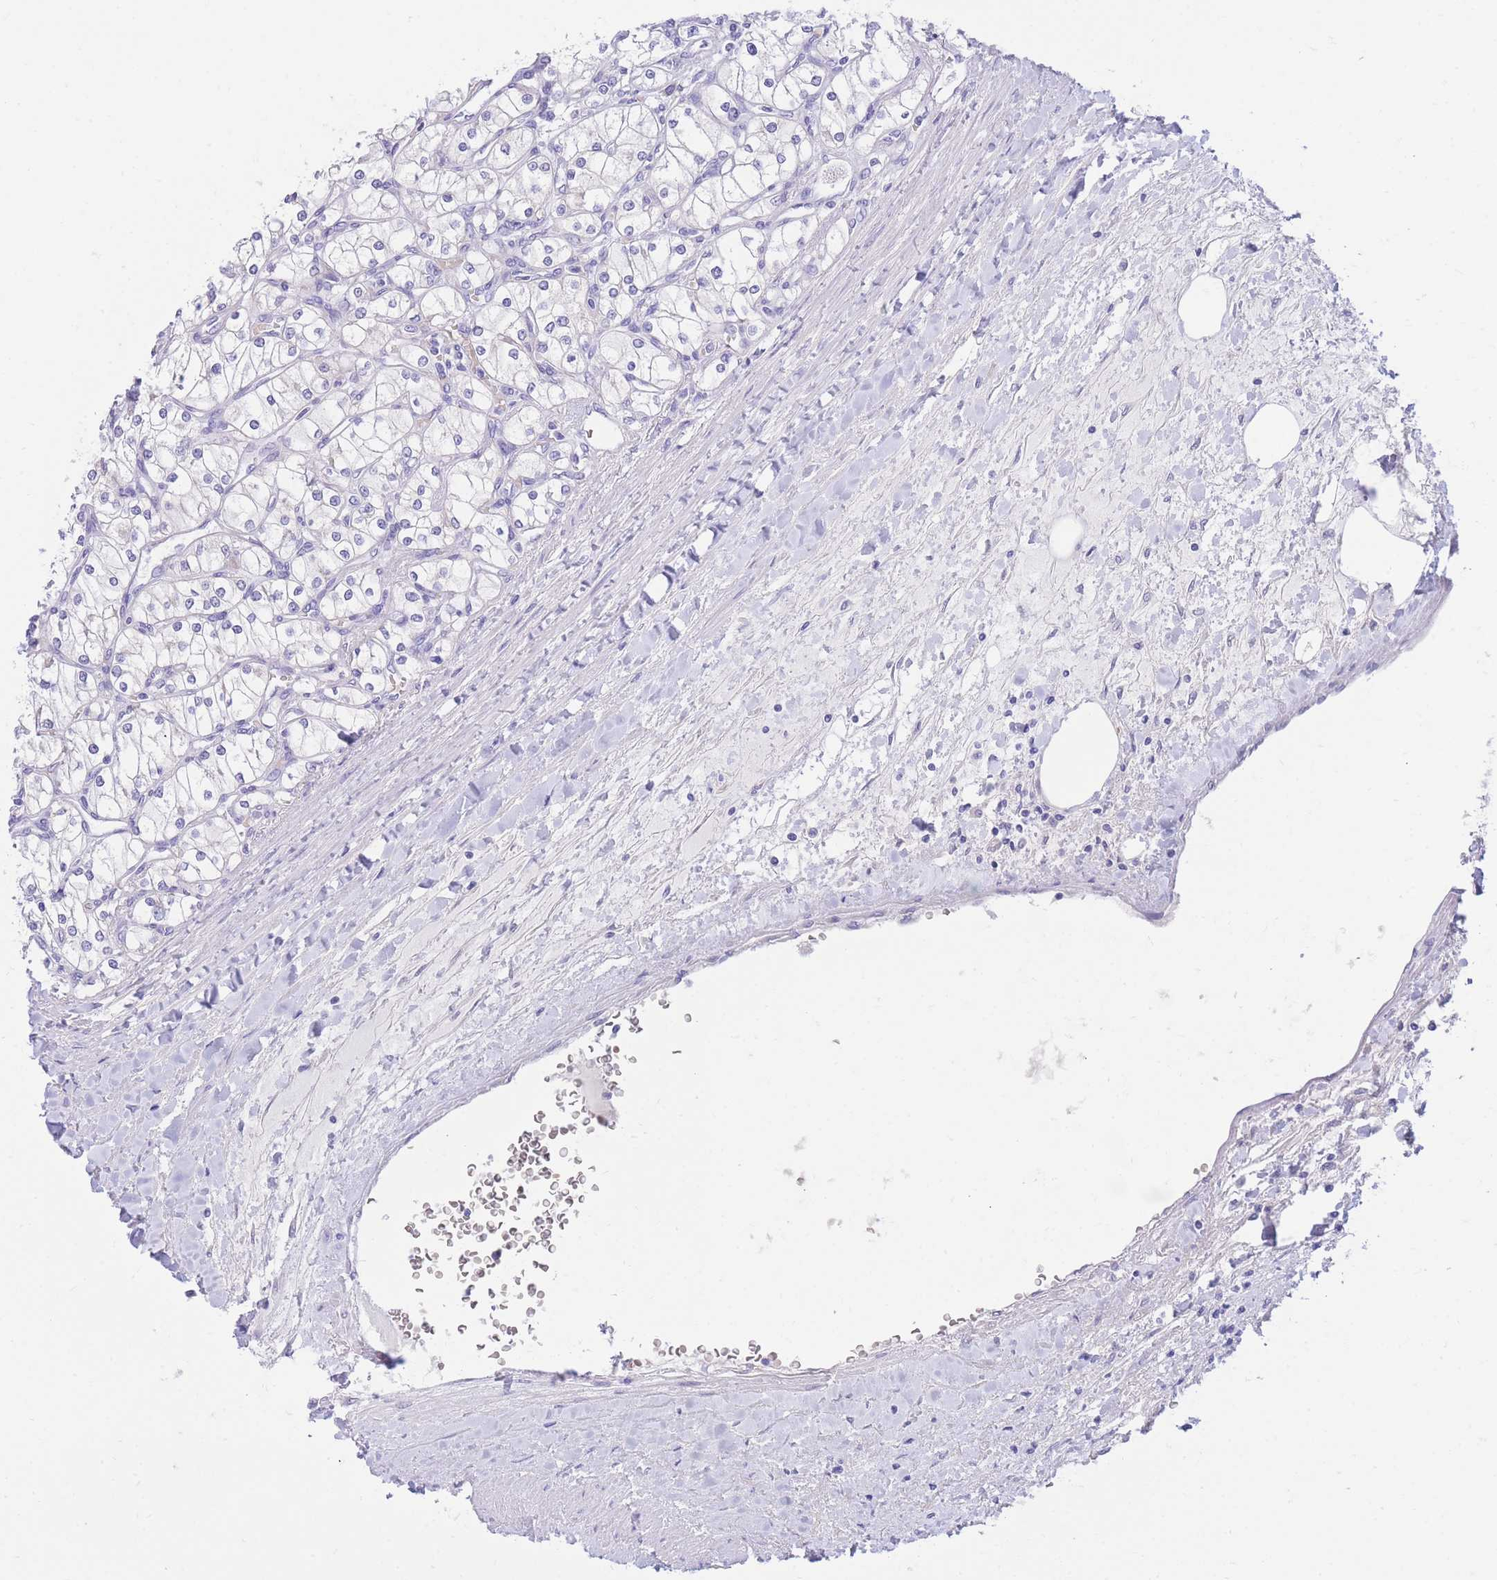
{"staining": {"intensity": "negative", "quantity": "none", "location": "none"}, "tissue": "renal cancer", "cell_type": "Tumor cells", "image_type": "cancer", "snomed": [{"axis": "morphology", "description": "Adenocarcinoma, NOS"}, {"axis": "topography", "description": "Kidney"}], "caption": "Immunohistochemistry (IHC) photomicrograph of neoplastic tissue: renal cancer (adenocarcinoma) stained with DAB displays no significant protein staining in tumor cells.", "gene": "SSUH2", "patient": {"sex": "male", "age": 80}}